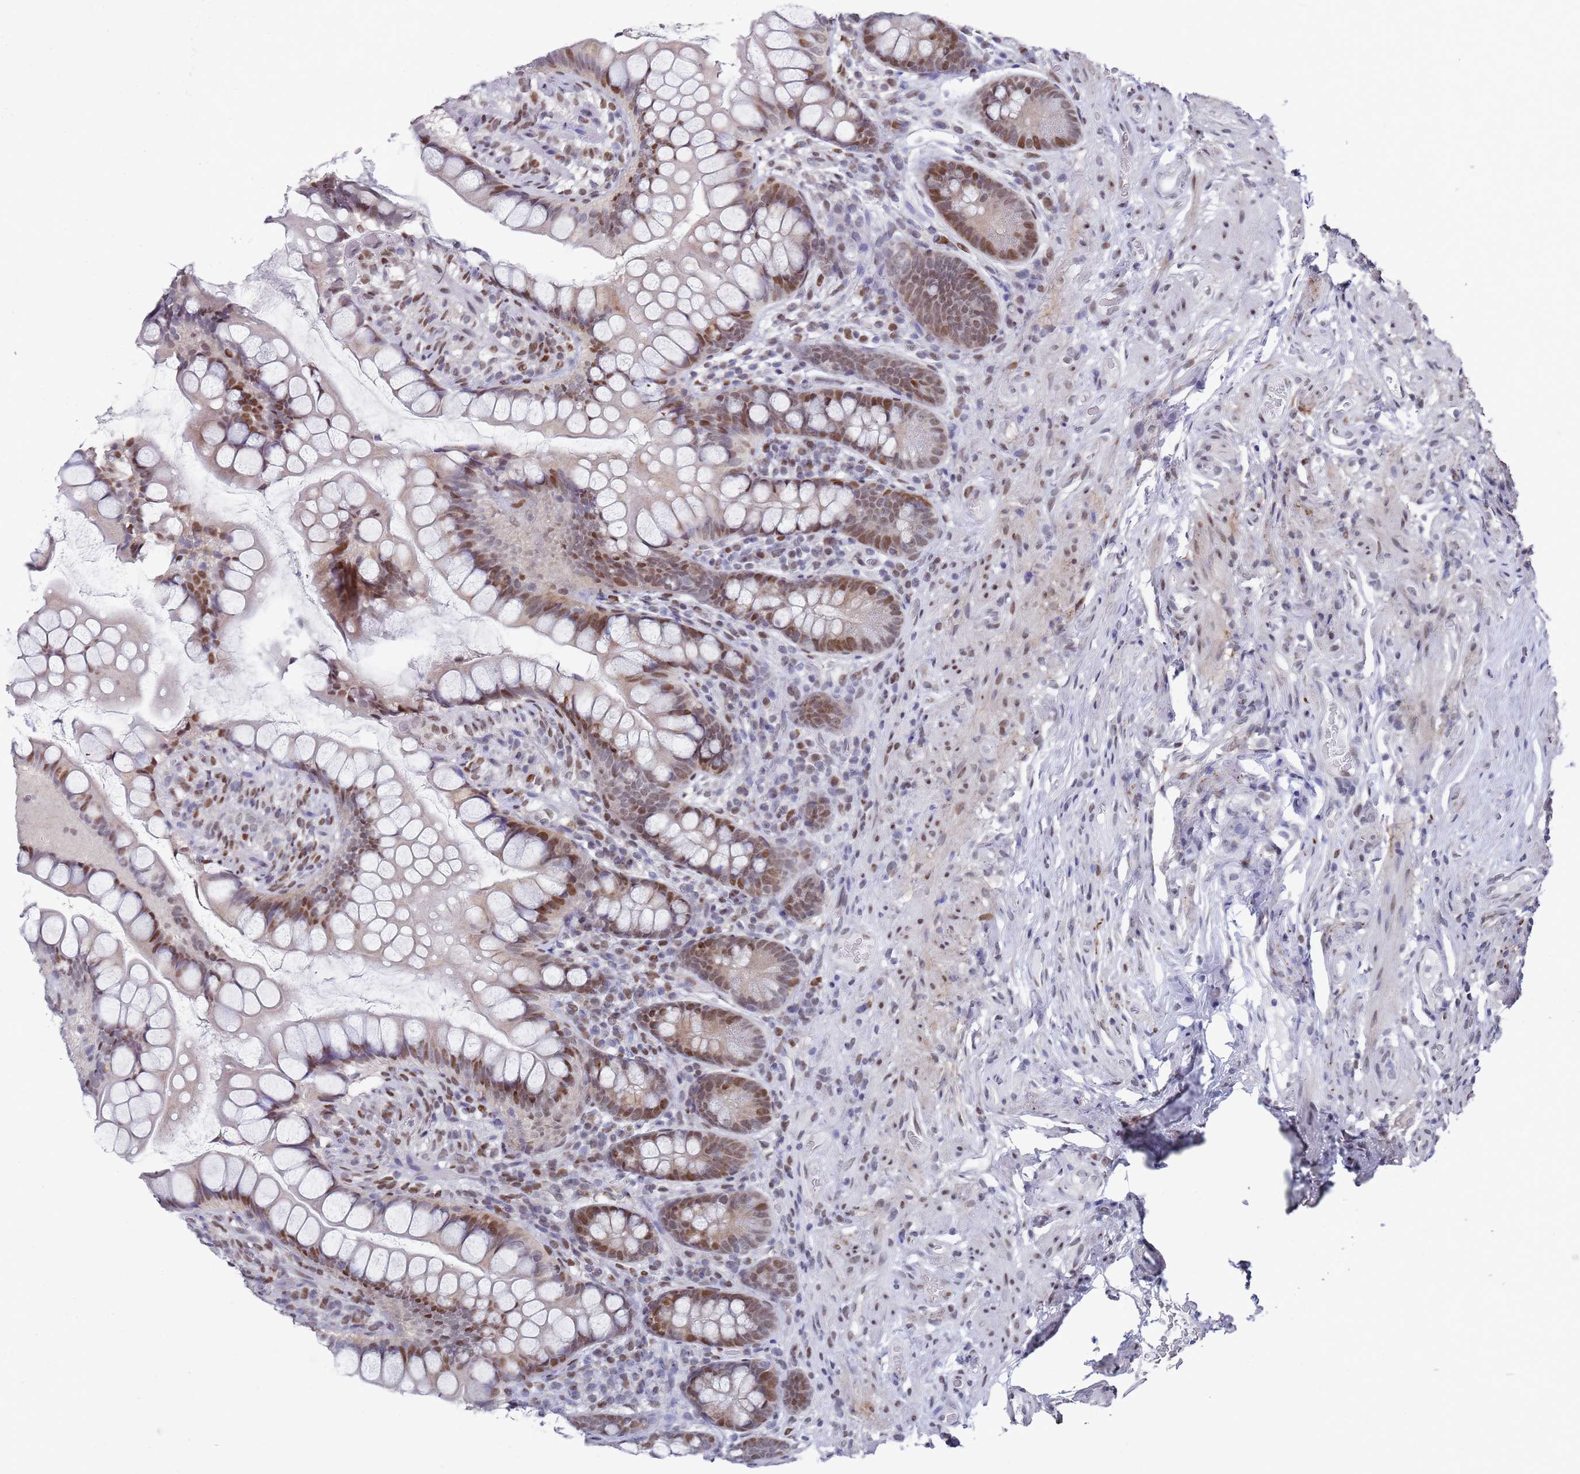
{"staining": {"intensity": "moderate", "quantity": "25%-75%", "location": "nuclear"}, "tissue": "small intestine", "cell_type": "Glandular cells", "image_type": "normal", "snomed": [{"axis": "morphology", "description": "Normal tissue, NOS"}, {"axis": "topography", "description": "Small intestine"}], "caption": "A photomicrograph of small intestine stained for a protein shows moderate nuclear brown staining in glandular cells. The staining was performed using DAB, with brown indicating positive protein expression. Nuclei are stained blue with hematoxylin.", "gene": "COPS6", "patient": {"sex": "male", "age": 70}}